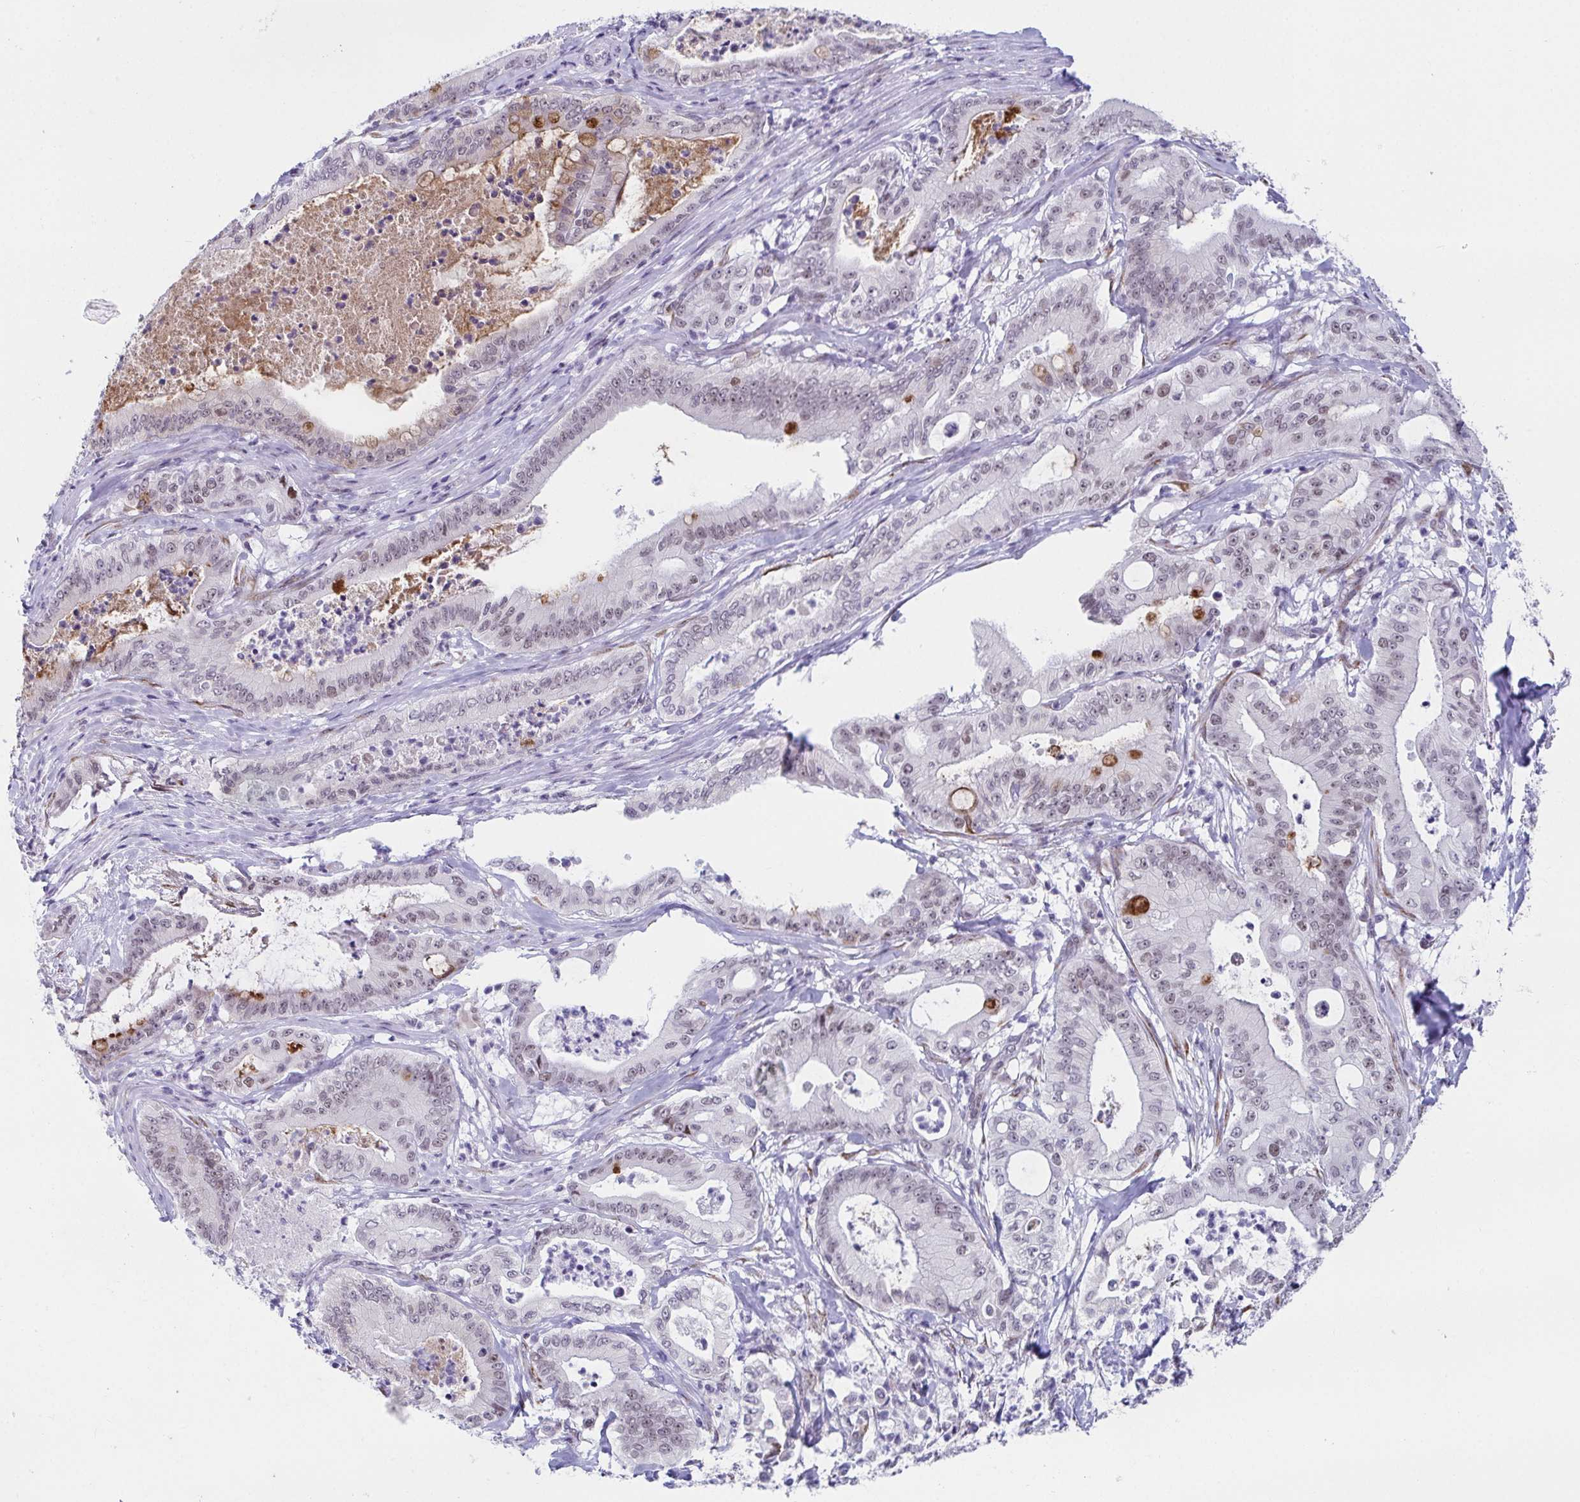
{"staining": {"intensity": "weak", "quantity": "25%-75%", "location": "cytoplasmic/membranous,nuclear"}, "tissue": "pancreatic cancer", "cell_type": "Tumor cells", "image_type": "cancer", "snomed": [{"axis": "morphology", "description": "Adenocarcinoma, NOS"}, {"axis": "topography", "description": "Pancreas"}], "caption": "This is a photomicrograph of immunohistochemistry (IHC) staining of adenocarcinoma (pancreatic), which shows weak positivity in the cytoplasmic/membranous and nuclear of tumor cells.", "gene": "WDR72", "patient": {"sex": "male", "age": 71}}